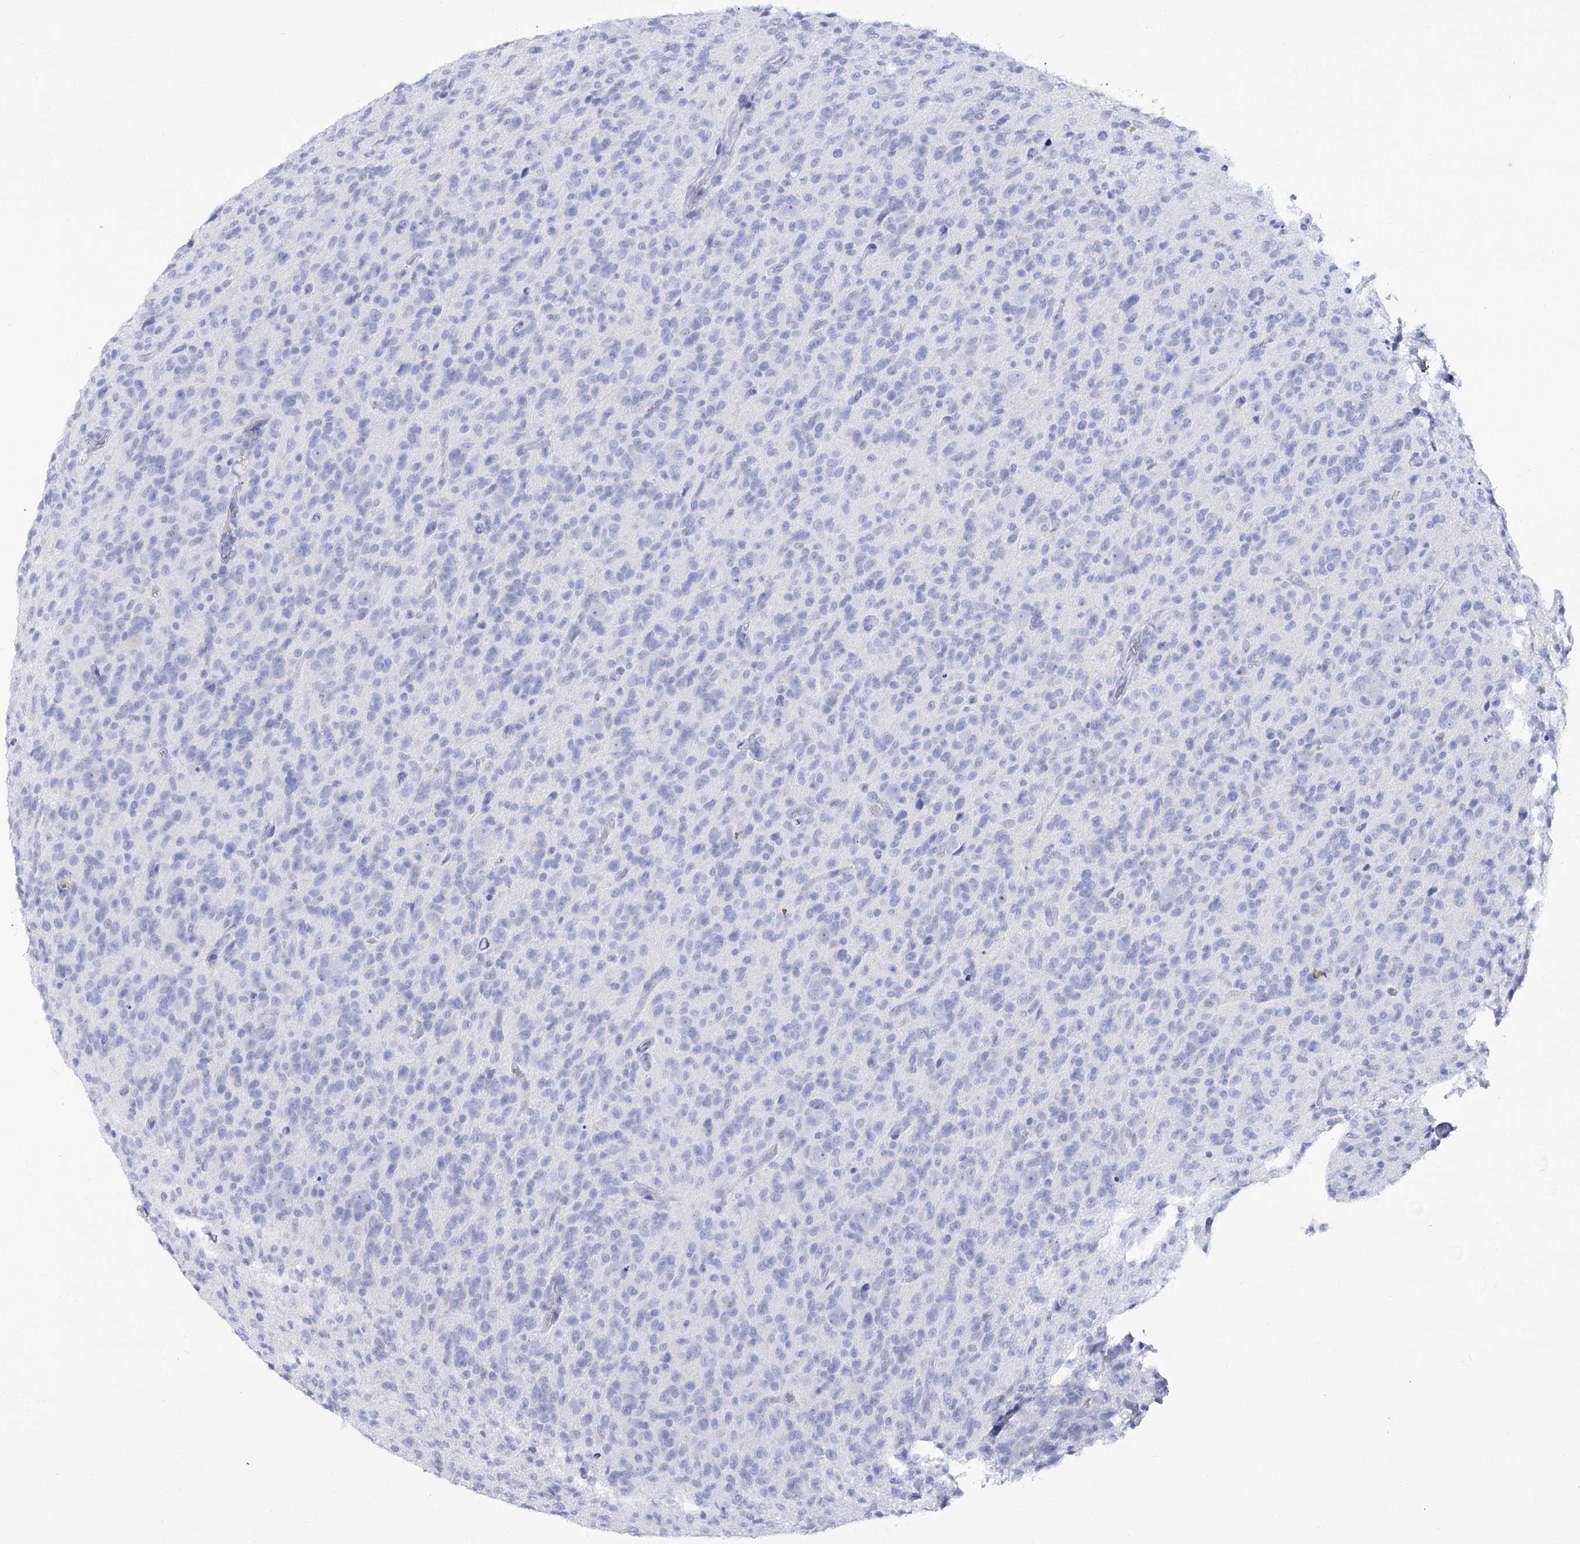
{"staining": {"intensity": "negative", "quantity": "none", "location": "none"}, "tissue": "glioma", "cell_type": "Tumor cells", "image_type": "cancer", "snomed": [{"axis": "morphology", "description": "Glioma, malignant, High grade"}, {"axis": "topography", "description": "Brain"}], "caption": "A high-resolution histopathology image shows immunohistochemistry (IHC) staining of glioma, which shows no significant expression in tumor cells. (DAB (3,3'-diaminobenzidine) immunohistochemistry, high magnification).", "gene": "RNF186", "patient": {"sex": "female", "age": 57}}